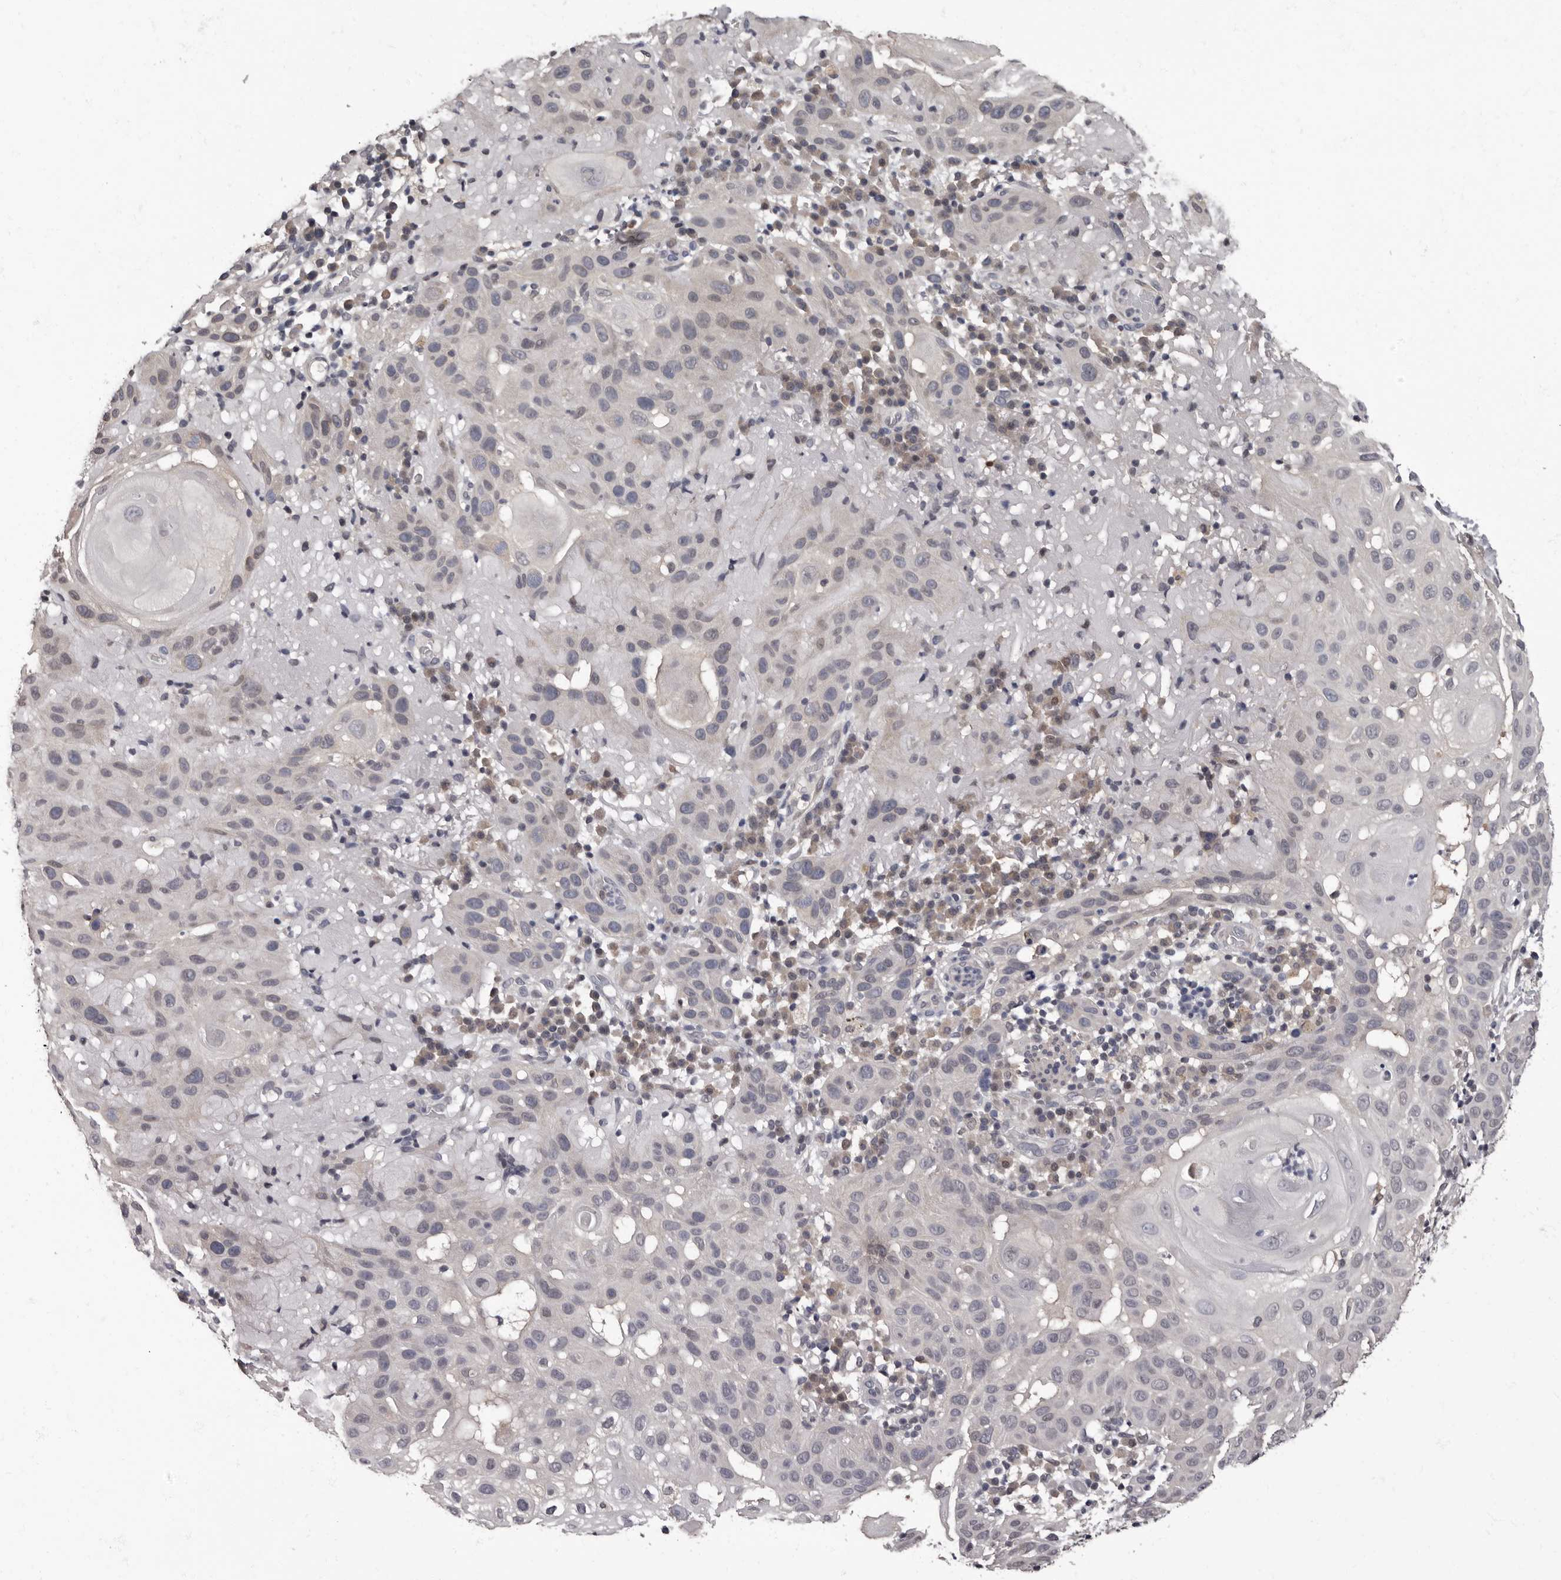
{"staining": {"intensity": "negative", "quantity": "none", "location": "none"}, "tissue": "skin cancer", "cell_type": "Tumor cells", "image_type": "cancer", "snomed": [{"axis": "morphology", "description": "Normal tissue, NOS"}, {"axis": "morphology", "description": "Squamous cell carcinoma, NOS"}, {"axis": "topography", "description": "Skin"}], "caption": "This histopathology image is of skin squamous cell carcinoma stained with immunohistochemistry to label a protein in brown with the nuclei are counter-stained blue. There is no staining in tumor cells. (Brightfield microscopy of DAB immunohistochemistry at high magnification).", "gene": "C1orf50", "patient": {"sex": "female", "age": 96}}